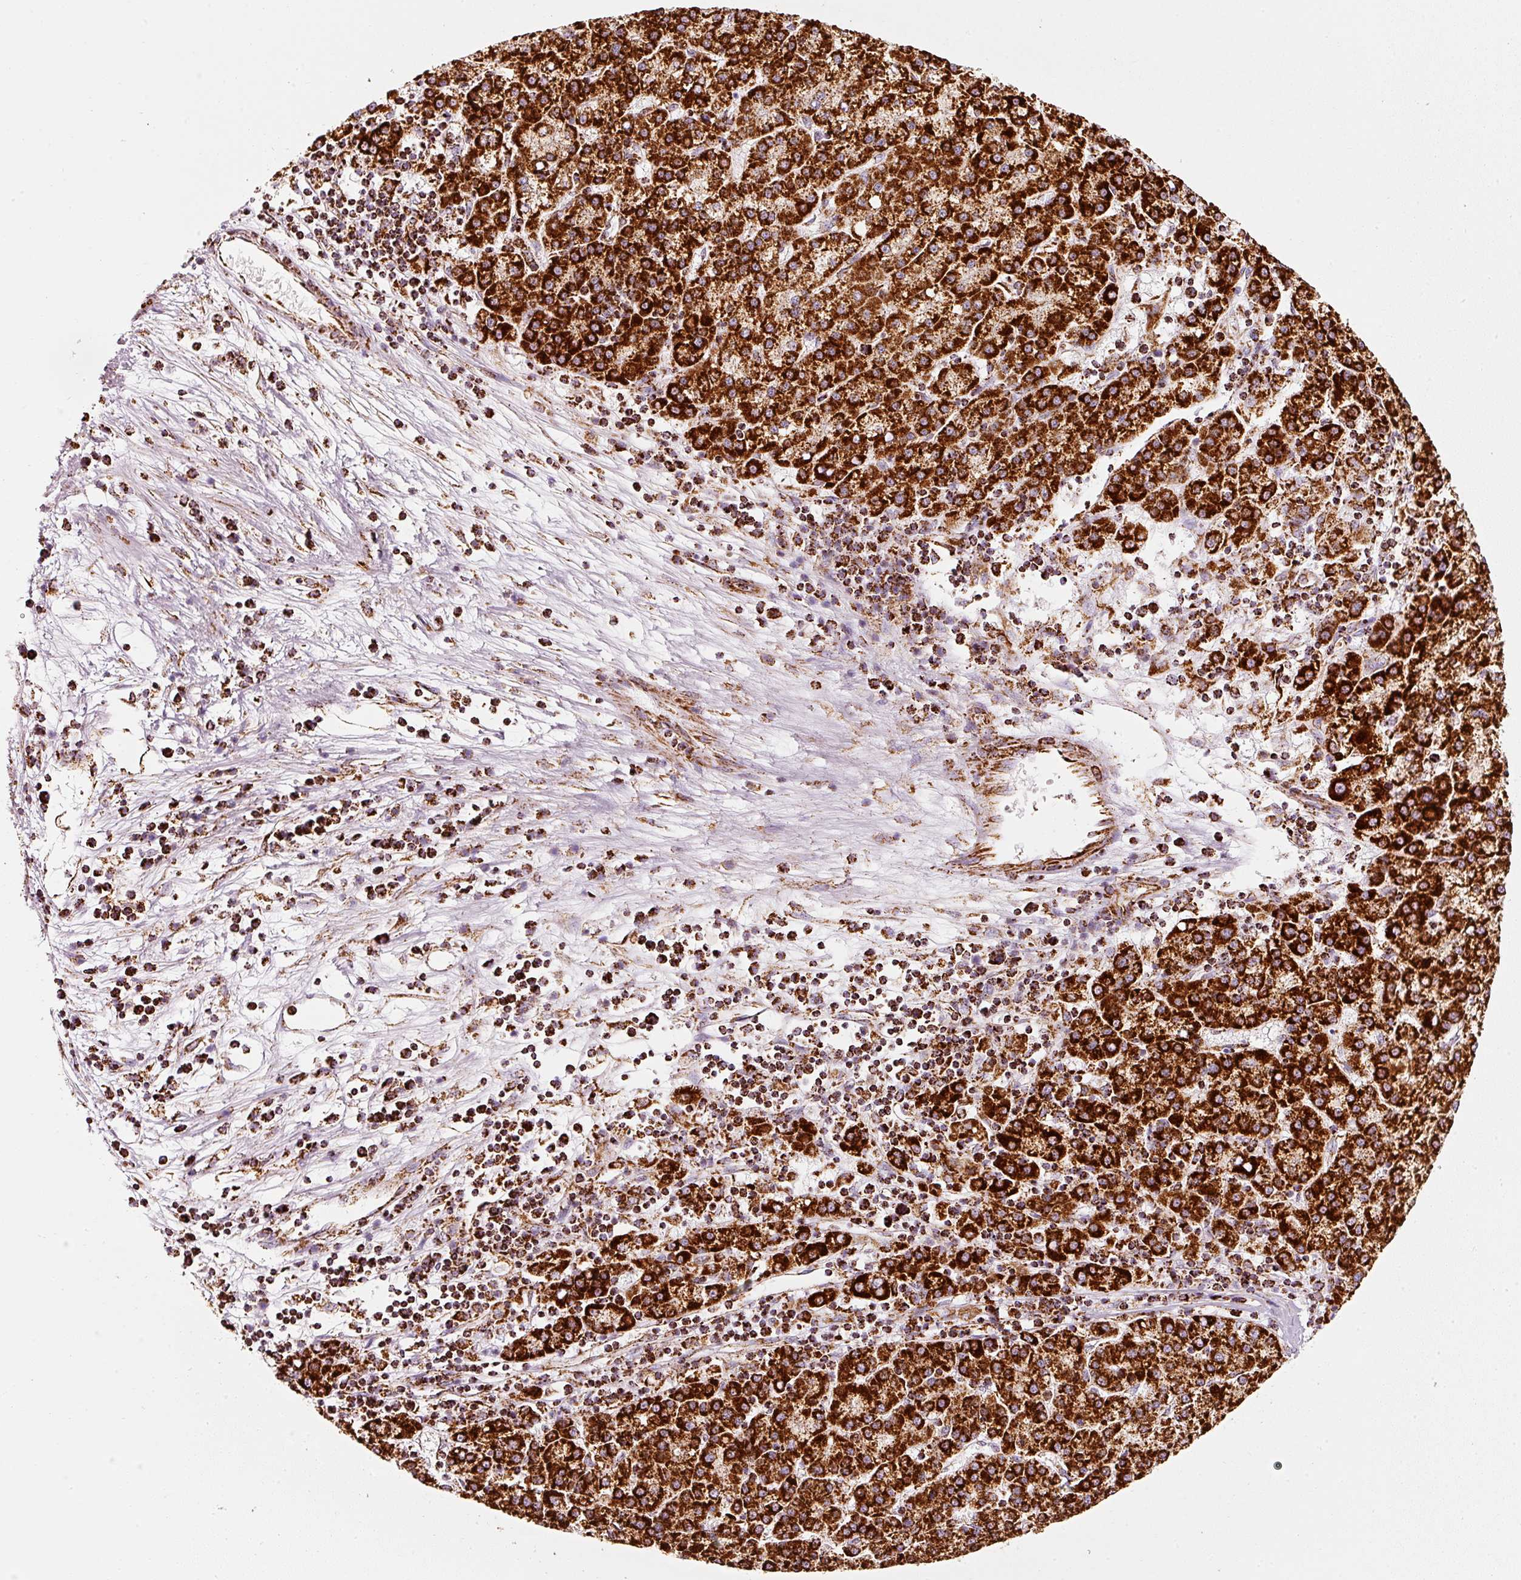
{"staining": {"intensity": "strong", "quantity": ">75%", "location": "cytoplasmic/membranous"}, "tissue": "liver cancer", "cell_type": "Tumor cells", "image_type": "cancer", "snomed": [{"axis": "morphology", "description": "Carcinoma, Hepatocellular, NOS"}, {"axis": "topography", "description": "Liver"}], "caption": "The image demonstrates a brown stain indicating the presence of a protein in the cytoplasmic/membranous of tumor cells in liver cancer.", "gene": "MT-CO2", "patient": {"sex": "female", "age": 58}}